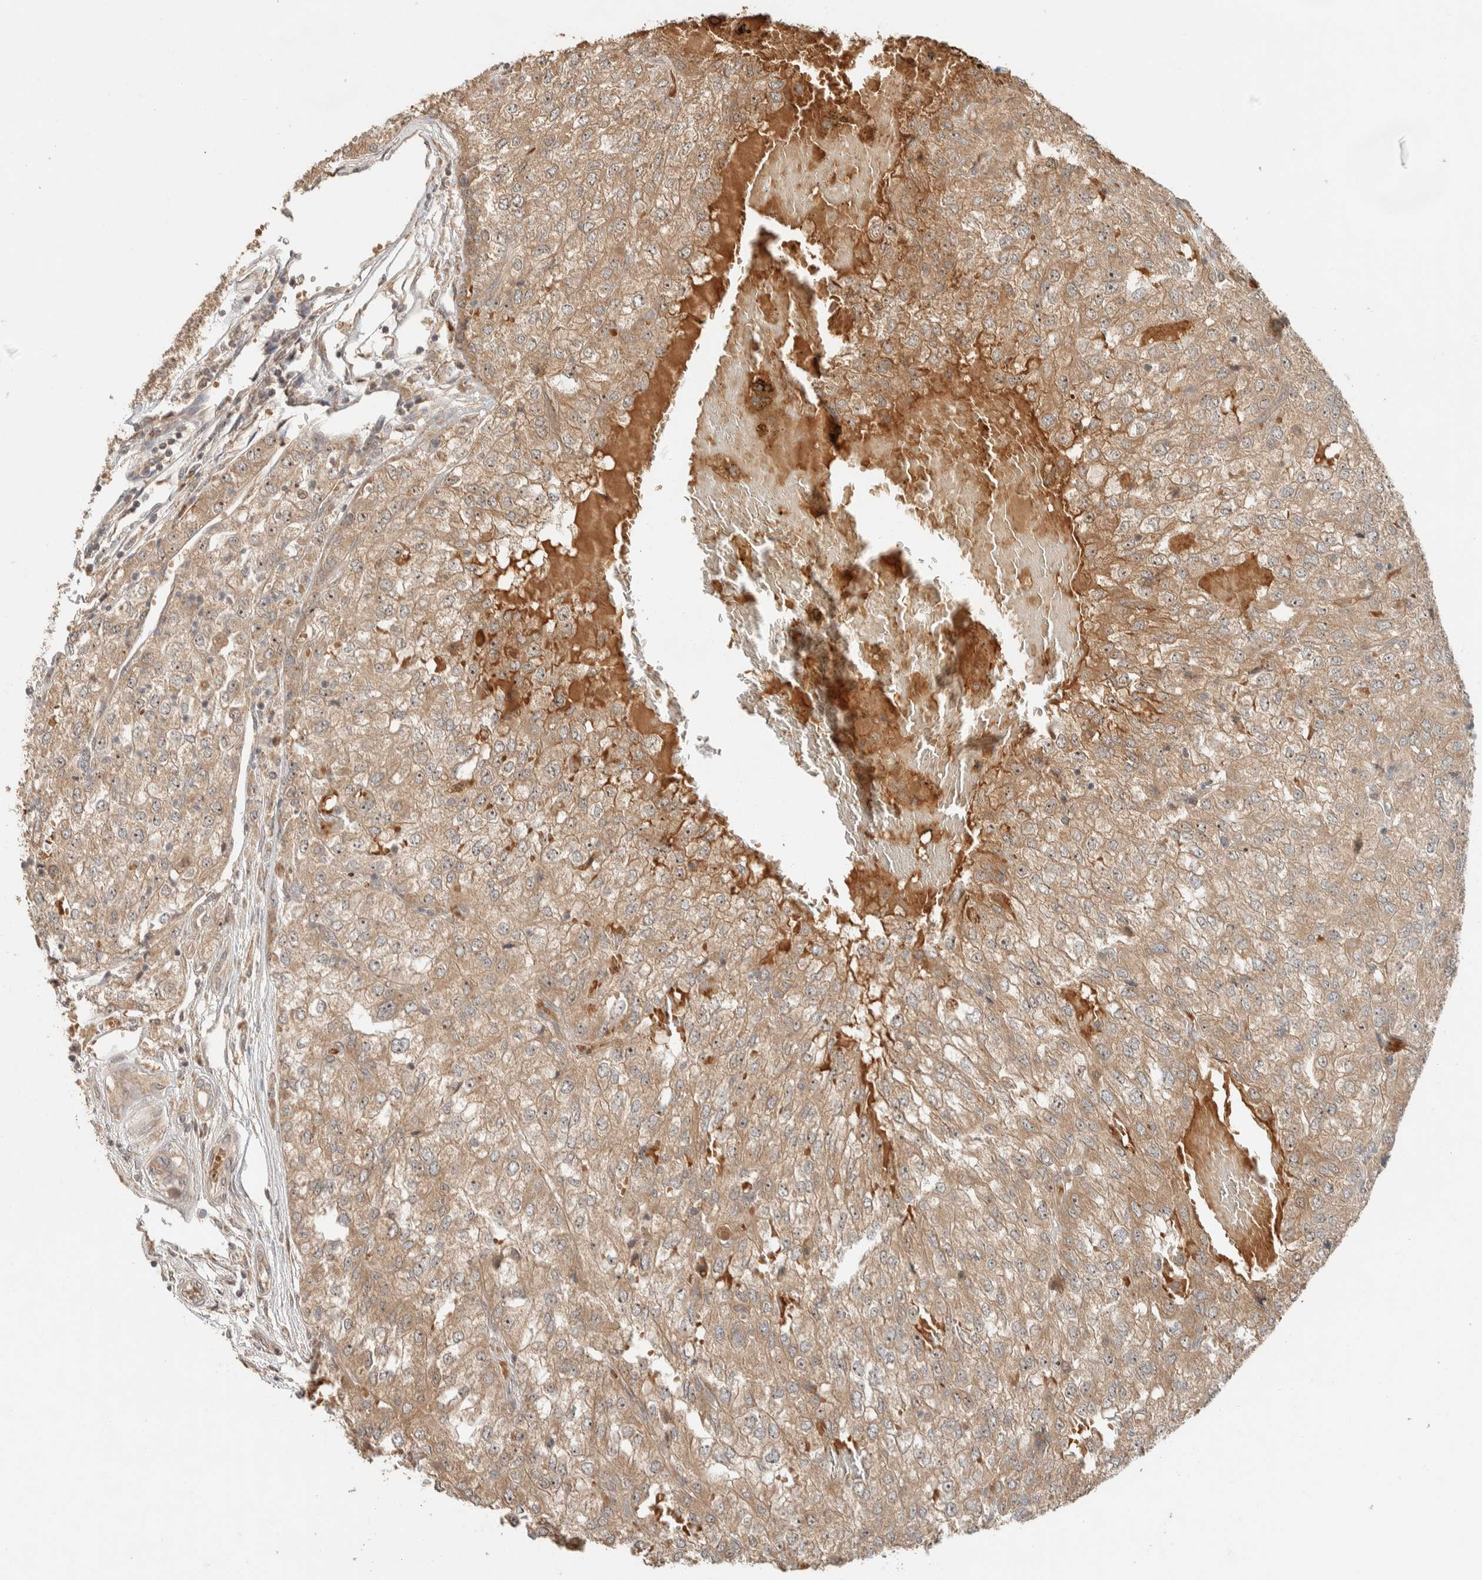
{"staining": {"intensity": "moderate", "quantity": ">75%", "location": "cytoplasmic/membranous"}, "tissue": "renal cancer", "cell_type": "Tumor cells", "image_type": "cancer", "snomed": [{"axis": "morphology", "description": "Adenocarcinoma, NOS"}, {"axis": "topography", "description": "Kidney"}], "caption": "Brown immunohistochemical staining in renal cancer (adenocarcinoma) displays moderate cytoplasmic/membranous expression in approximately >75% of tumor cells.", "gene": "ZBTB2", "patient": {"sex": "female", "age": 54}}